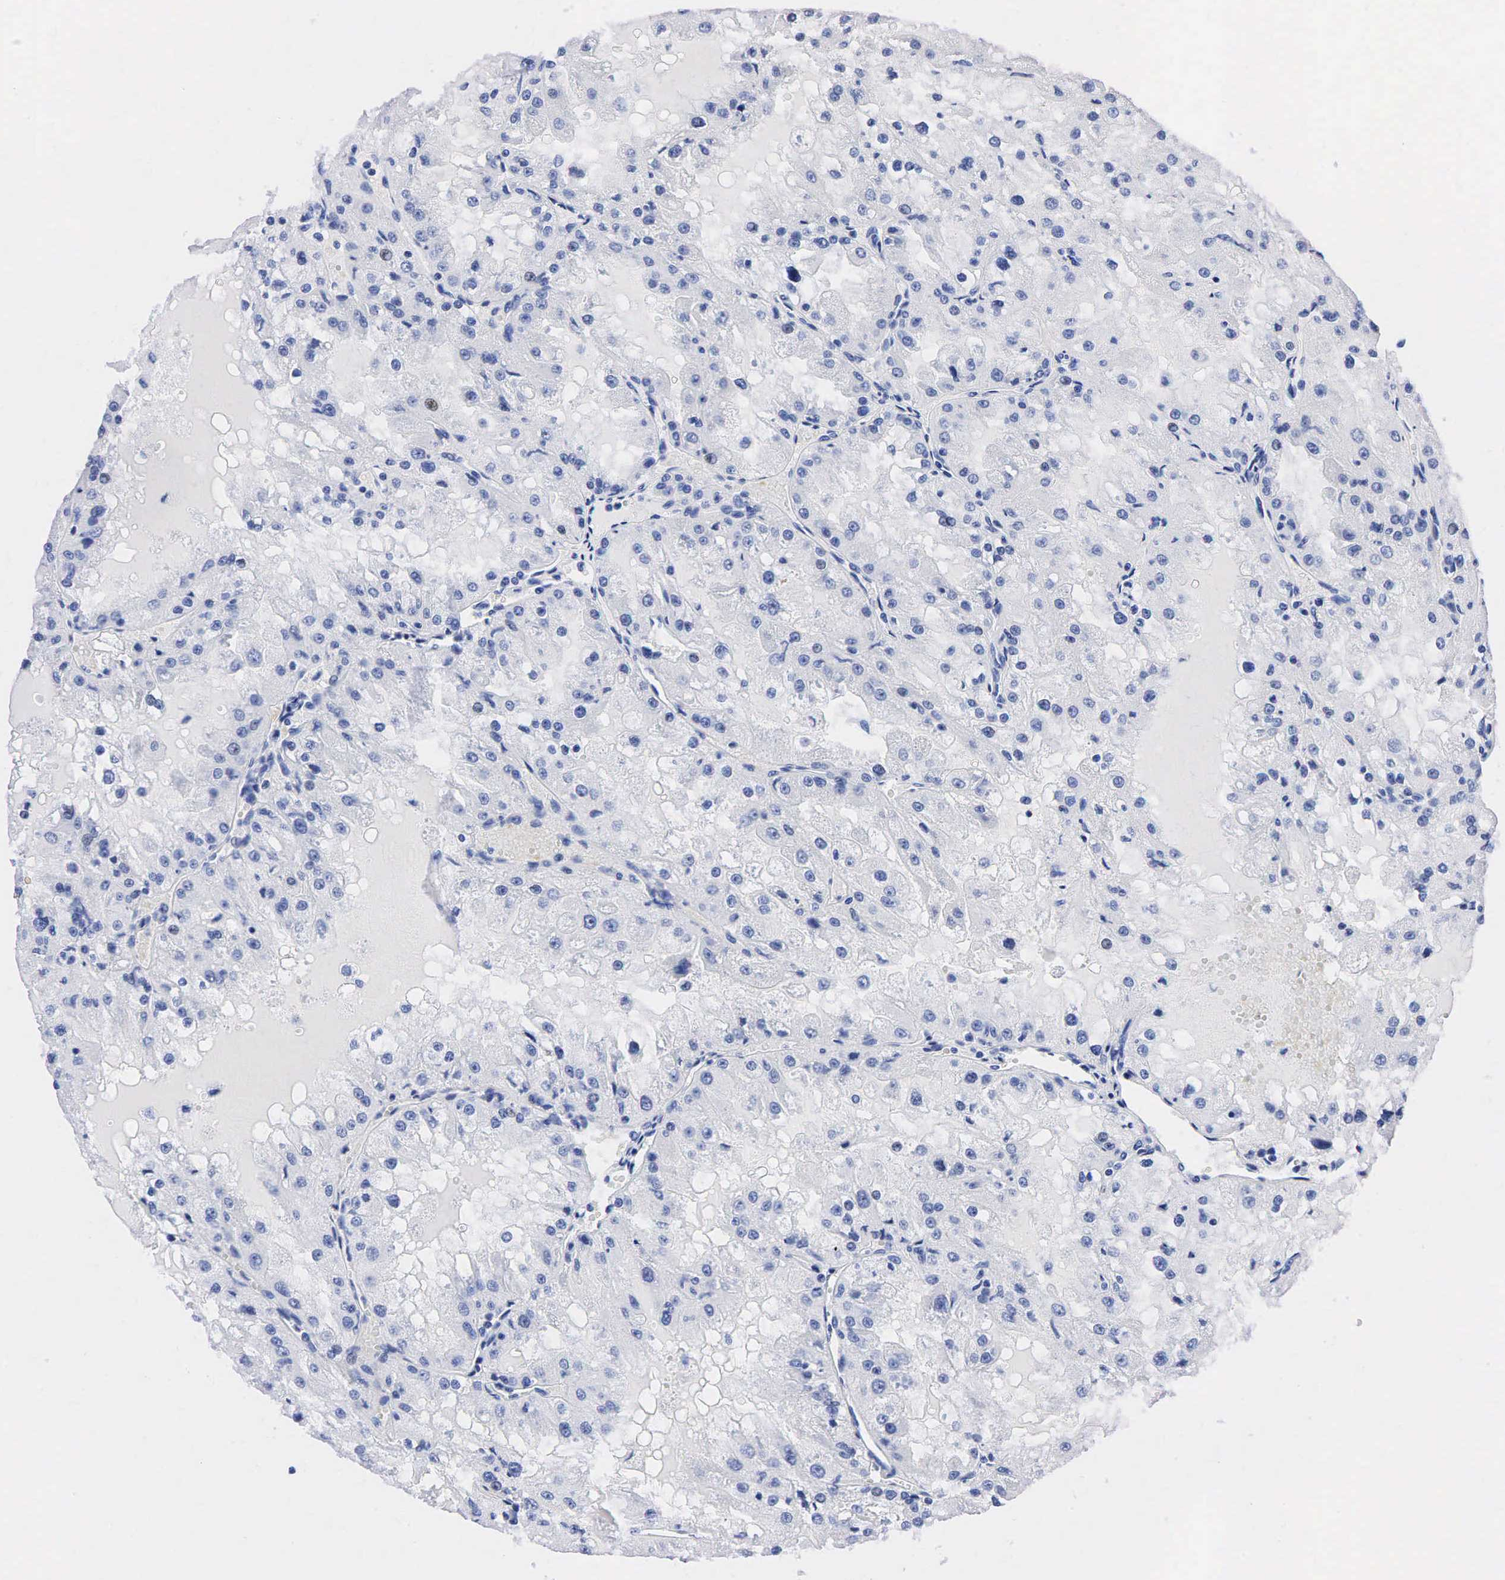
{"staining": {"intensity": "negative", "quantity": "none", "location": "none"}, "tissue": "renal cancer", "cell_type": "Tumor cells", "image_type": "cancer", "snomed": [{"axis": "morphology", "description": "Adenocarcinoma, NOS"}, {"axis": "topography", "description": "Kidney"}], "caption": "The photomicrograph shows no significant staining in tumor cells of renal cancer. The staining is performed using DAB brown chromogen with nuclei counter-stained in using hematoxylin.", "gene": "PTH", "patient": {"sex": "female", "age": 74}}